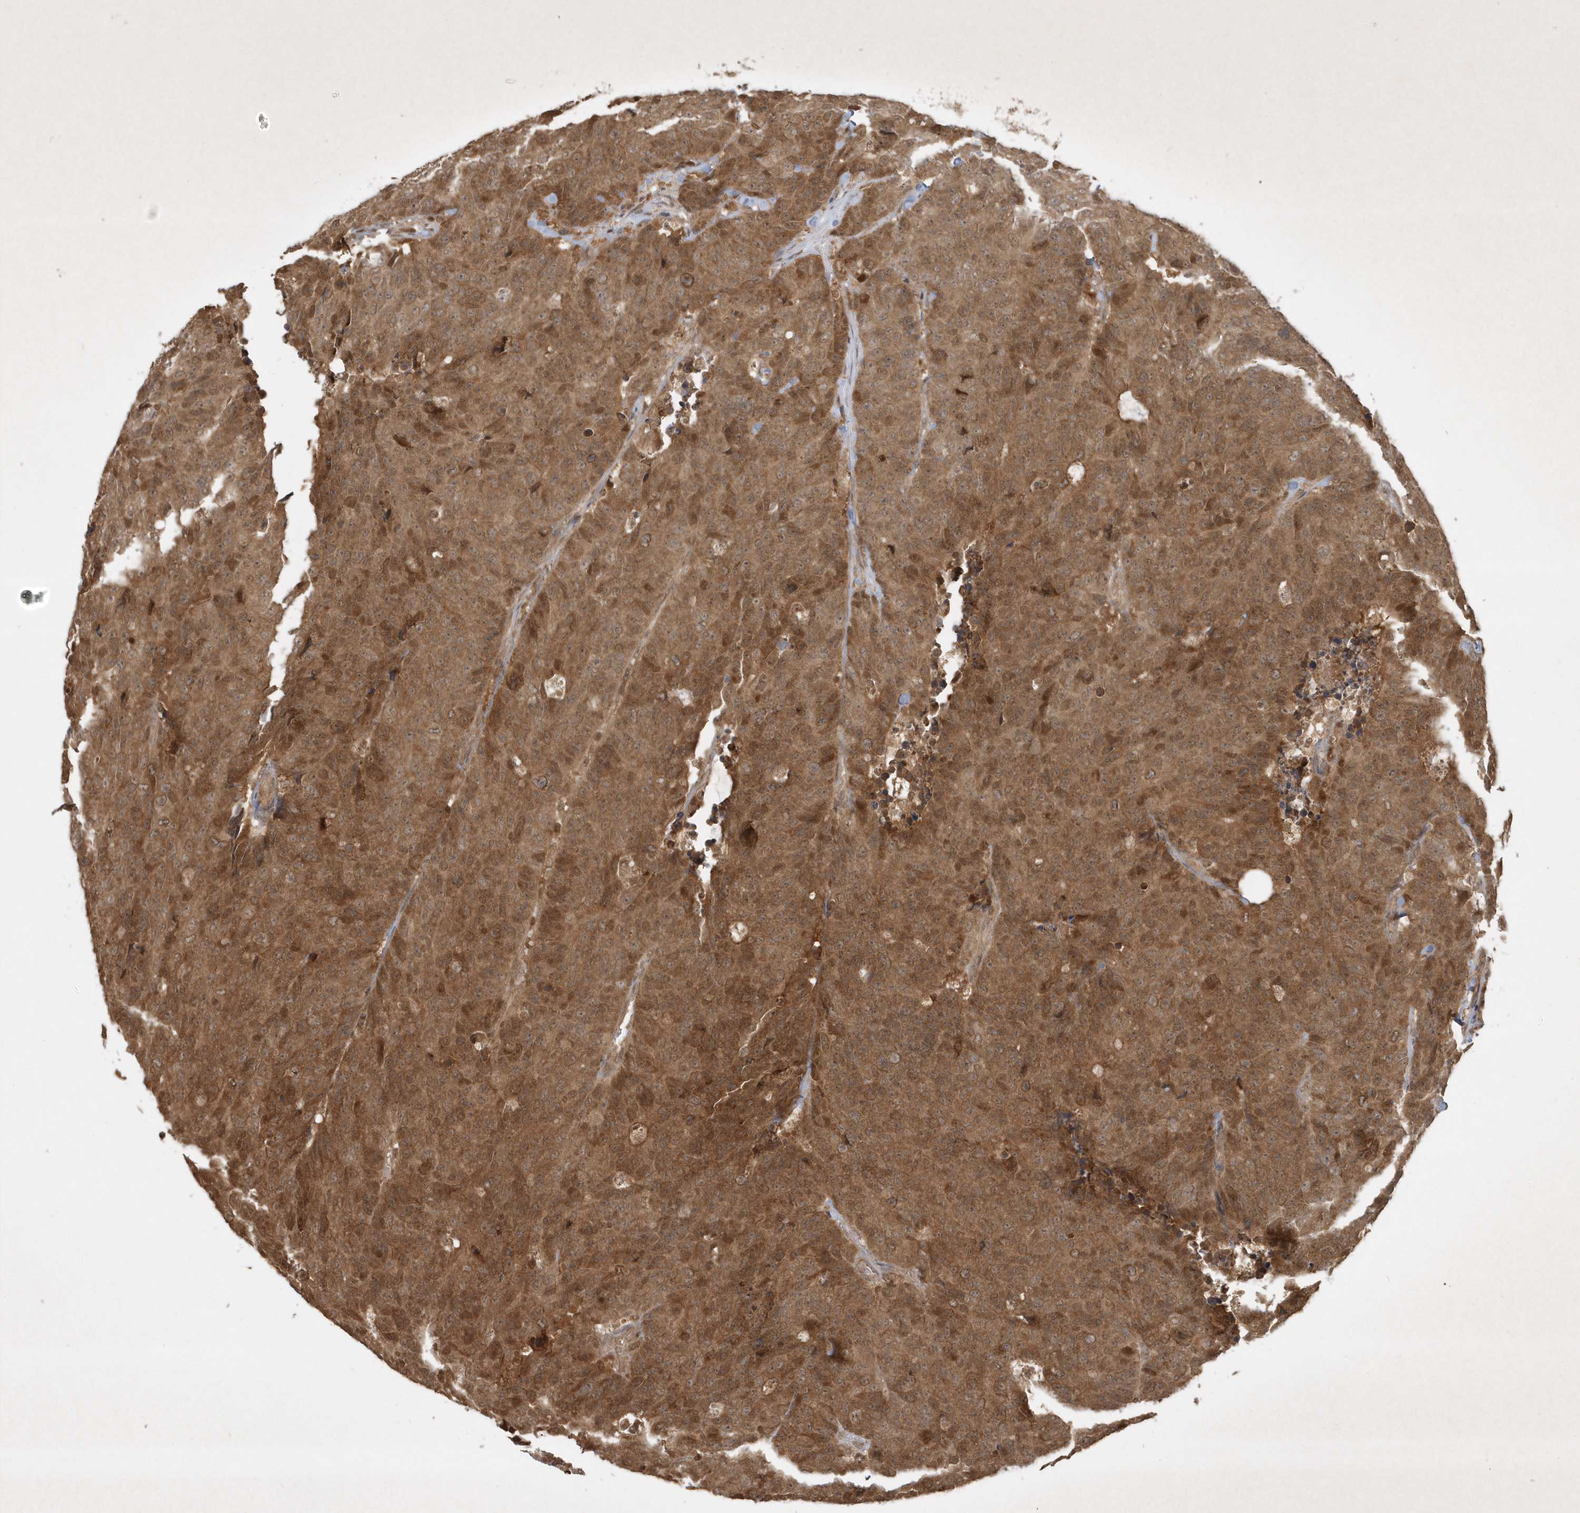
{"staining": {"intensity": "moderate", "quantity": ">75%", "location": "cytoplasmic/membranous,nuclear"}, "tissue": "colorectal cancer", "cell_type": "Tumor cells", "image_type": "cancer", "snomed": [{"axis": "morphology", "description": "Adenocarcinoma, NOS"}, {"axis": "topography", "description": "Colon"}], "caption": "Colorectal cancer (adenocarcinoma) stained for a protein (brown) reveals moderate cytoplasmic/membranous and nuclear positive staining in about >75% of tumor cells.", "gene": "PLTP", "patient": {"sex": "female", "age": 86}}